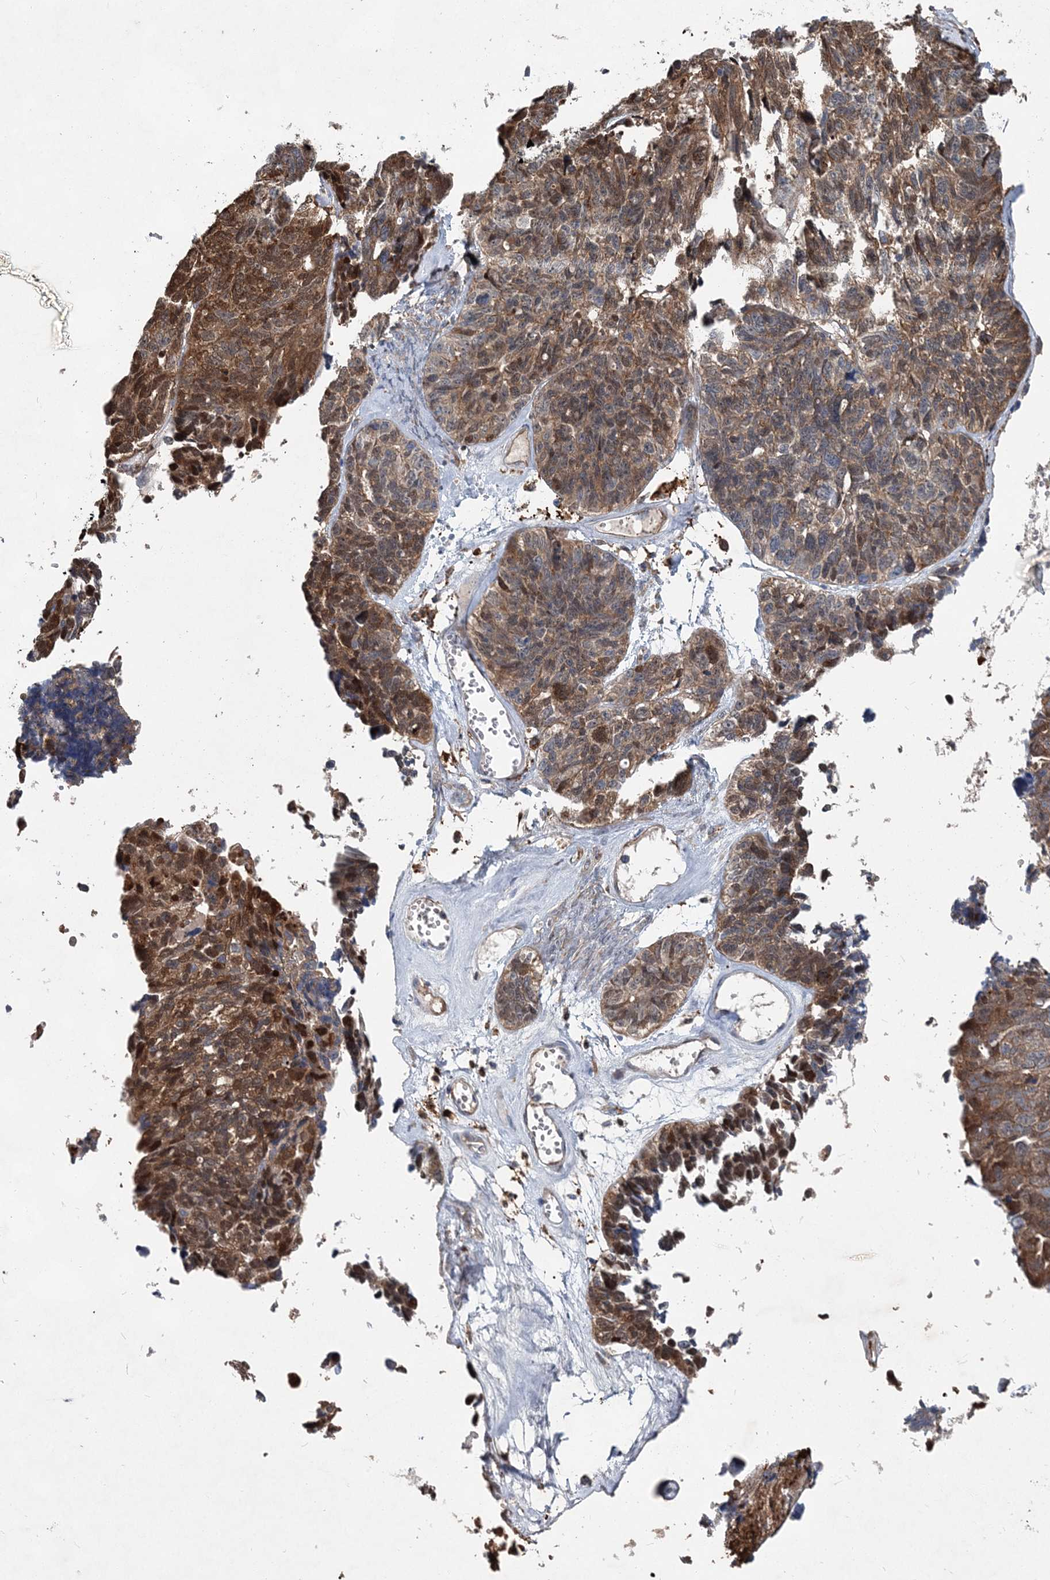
{"staining": {"intensity": "moderate", "quantity": ">75%", "location": "cytoplasmic/membranous"}, "tissue": "ovarian cancer", "cell_type": "Tumor cells", "image_type": "cancer", "snomed": [{"axis": "morphology", "description": "Cystadenocarcinoma, serous, NOS"}, {"axis": "topography", "description": "Ovary"}], "caption": "Protein staining demonstrates moderate cytoplasmic/membranous expression in approximately >75% of tumor cells in ovarian cancer (serous cystadenocarcinoma).", "gene": "SPOPL", "patient": {"sex": "female", "age": 79}}